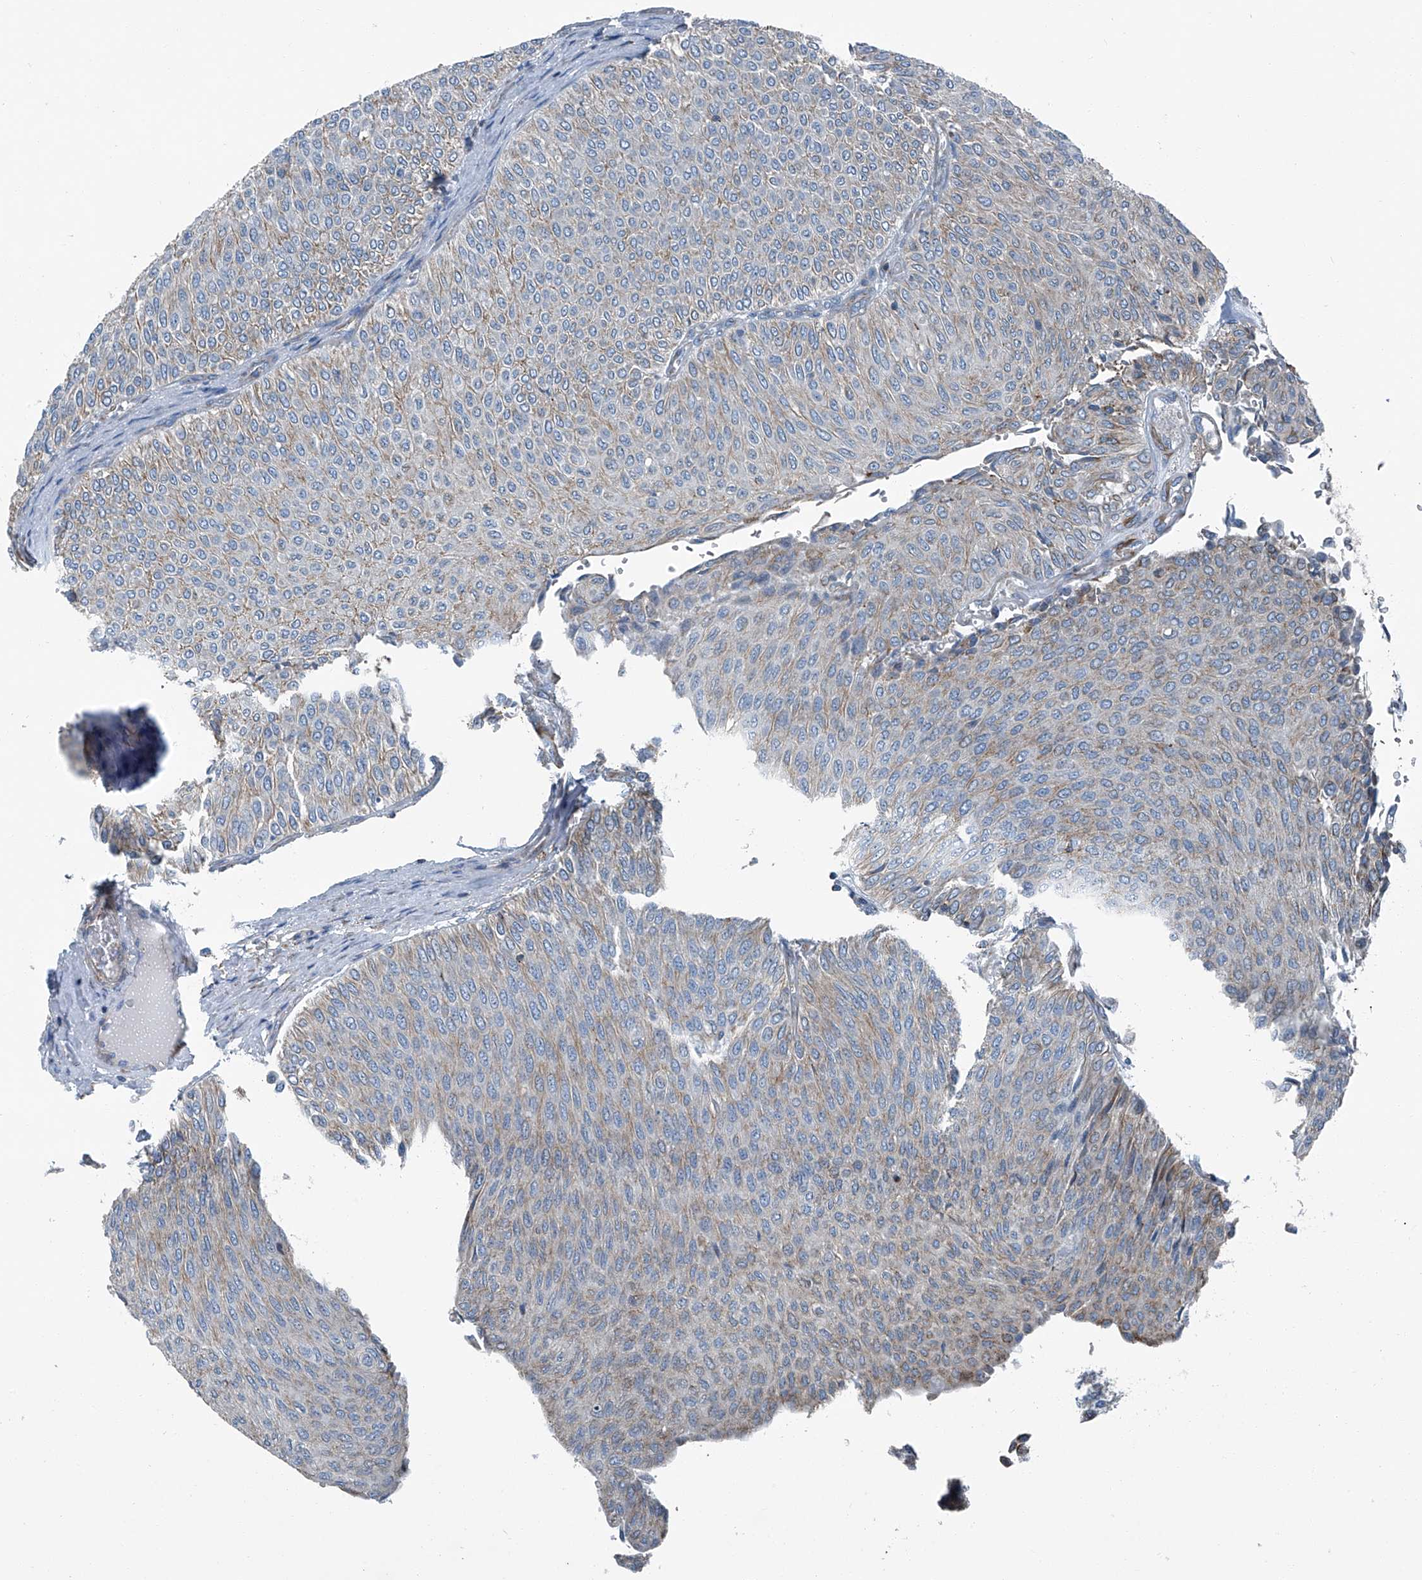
{"staining": {"intensity": "weak", "quantity": "<25%", "location": "cytoplasmic/membranous"}, "tissue": "urothelial cancer", "cell_type": "Tumor cells", "image_type": "cancer", "snomed": [{"axis": "morphology", "description": "Urothelial carcinoma, Low grade"}, {"axis": "topography", "description": "Urinary bladder"}], "caption": "There is no significant positivity in tumor cells of urothelial carcinoma (low-grade).", "gene": "SEPTIN7", "patient": {"sex": "male", "age": 78}}